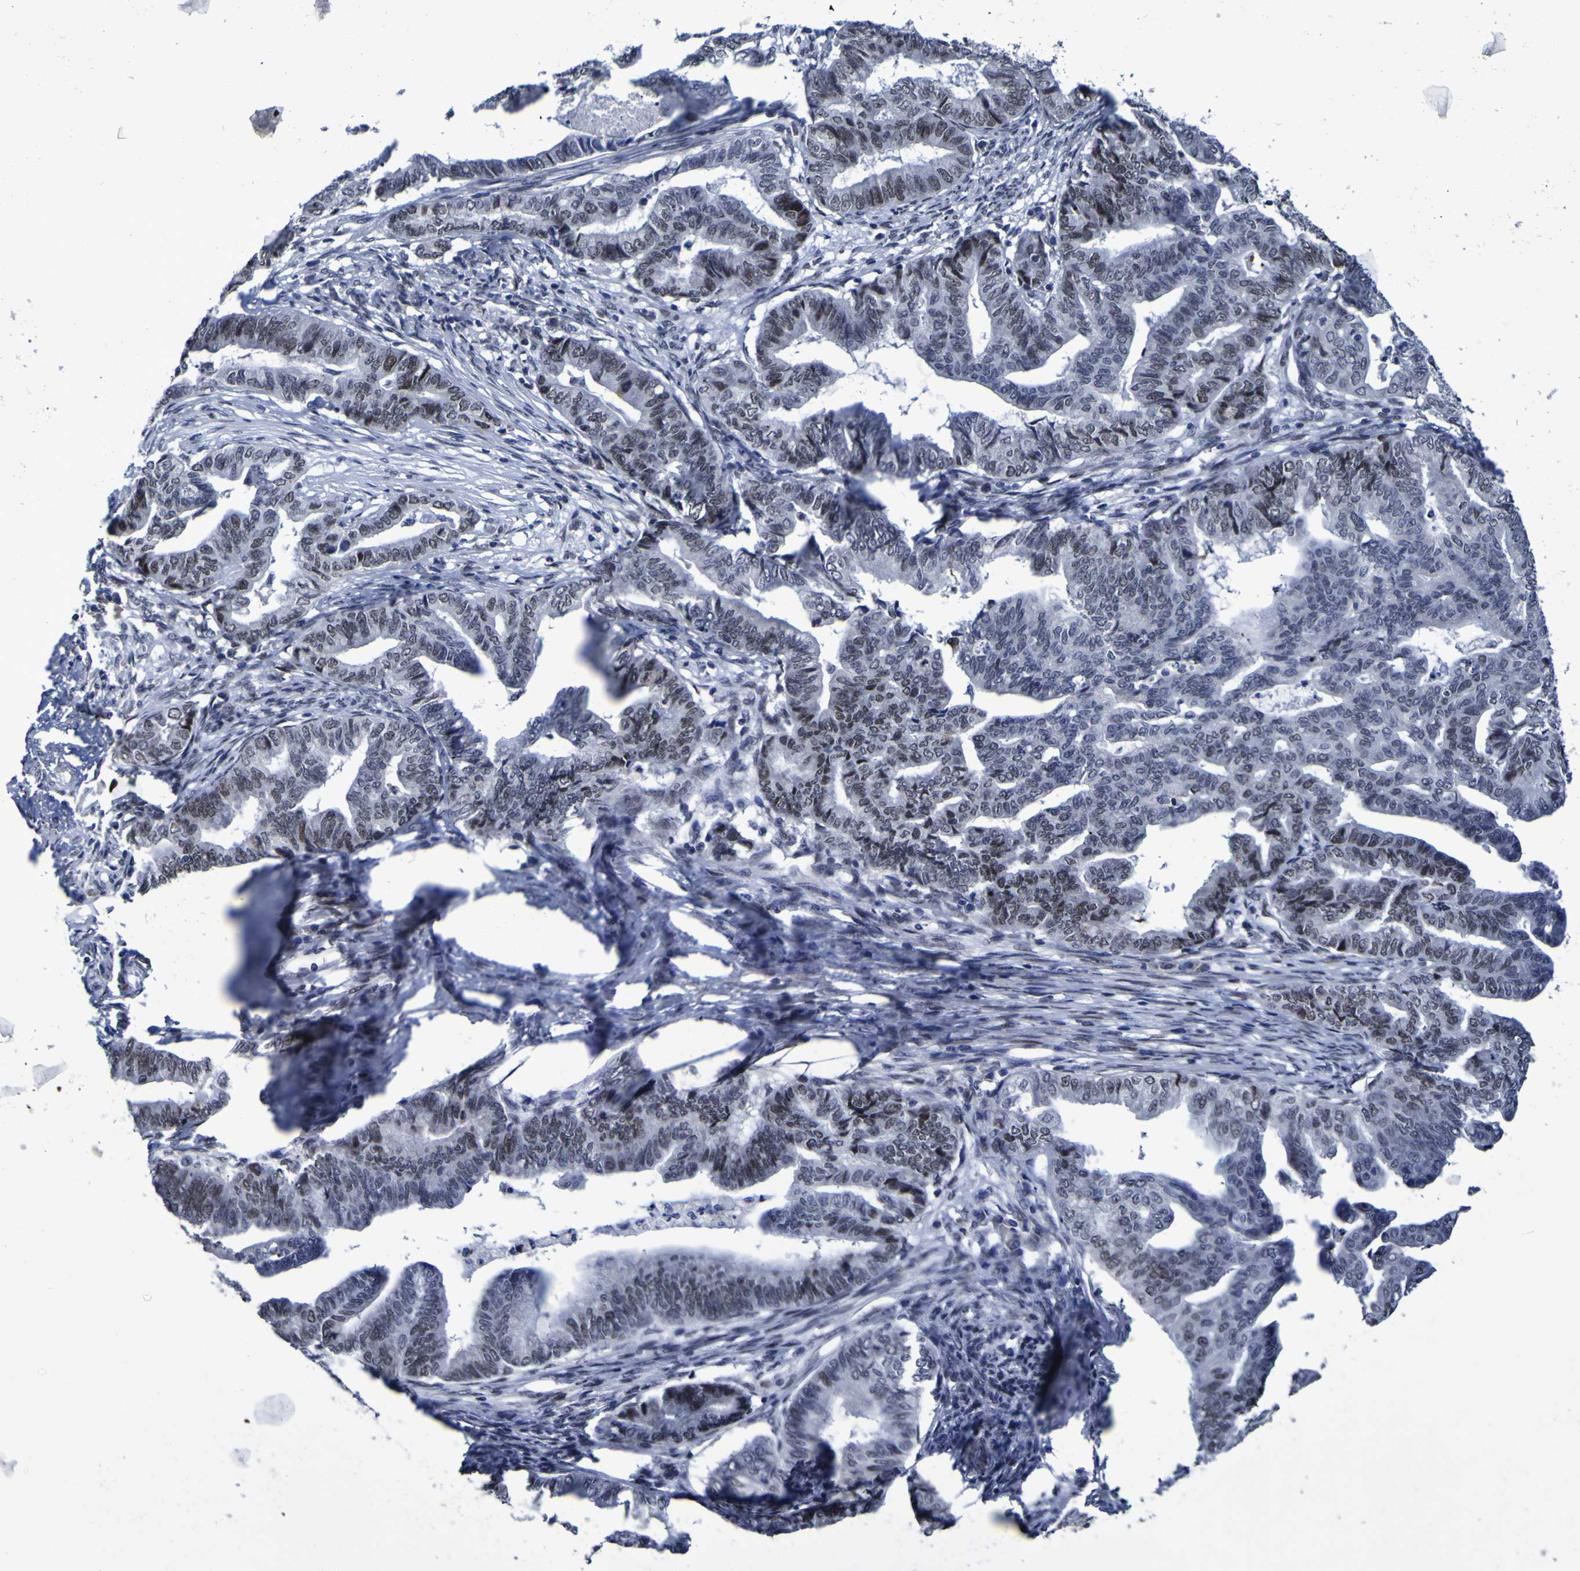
{"staining": {"intensity": "weak", "quantity": "25%-75%", "location": "nuclear"}, "tissue": "endometrial cancer", "cell_type": "Tumor cells", "image_type": "cancer", "snomed": [{"axis": "morphology", "description": "Adenocarcinoma, NOS"}, {"axis": "topography", "description": "Endometrium"}], "caption": "Human adenocarcinoma (endometrial) stained for a protein (brown) exhibits weak nuclear positive expression in approximately 25%-75% of tumor cells.", "gene": "MBD3", "patient": {"sex": "female", "age": 79}}